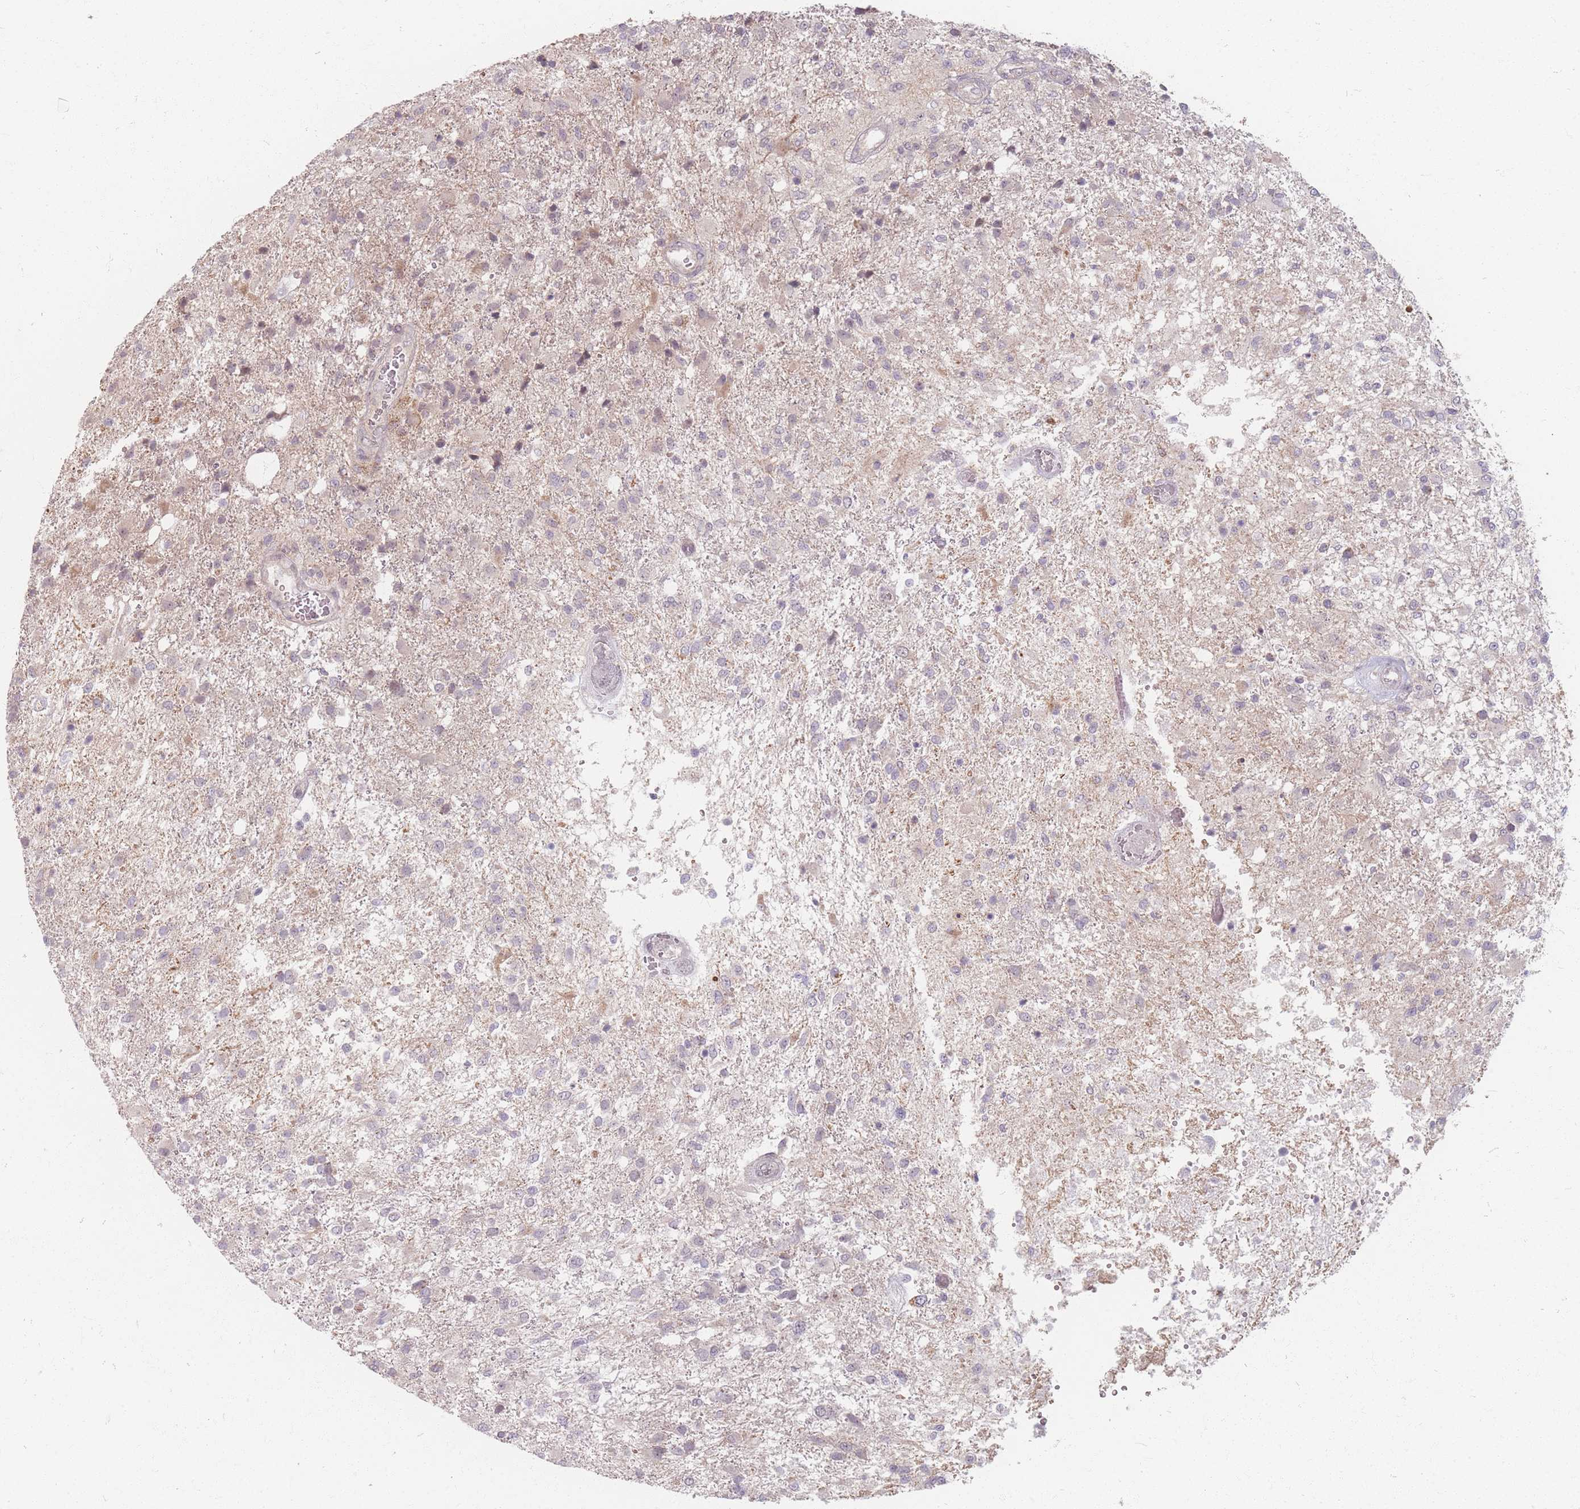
{"staining": {"intensity": "negative", "quantity": "none", "location": "none"}, "tissue": "glioma", "cell_type": "Tumor cells", "image_type": "cancer", "snomed": [{"axis": "morphology", "description": "Glioma, malignant, High grade"}, {"axis": "topography", "description": "Brain"}], "caption": "Protein analysis of malignant high-grade glioma reveals no significant positivity in tumor cells. Nuclei are stained in blue.", "gene": "GABRA6", "patient": {"sex": "female", "age": 74}}